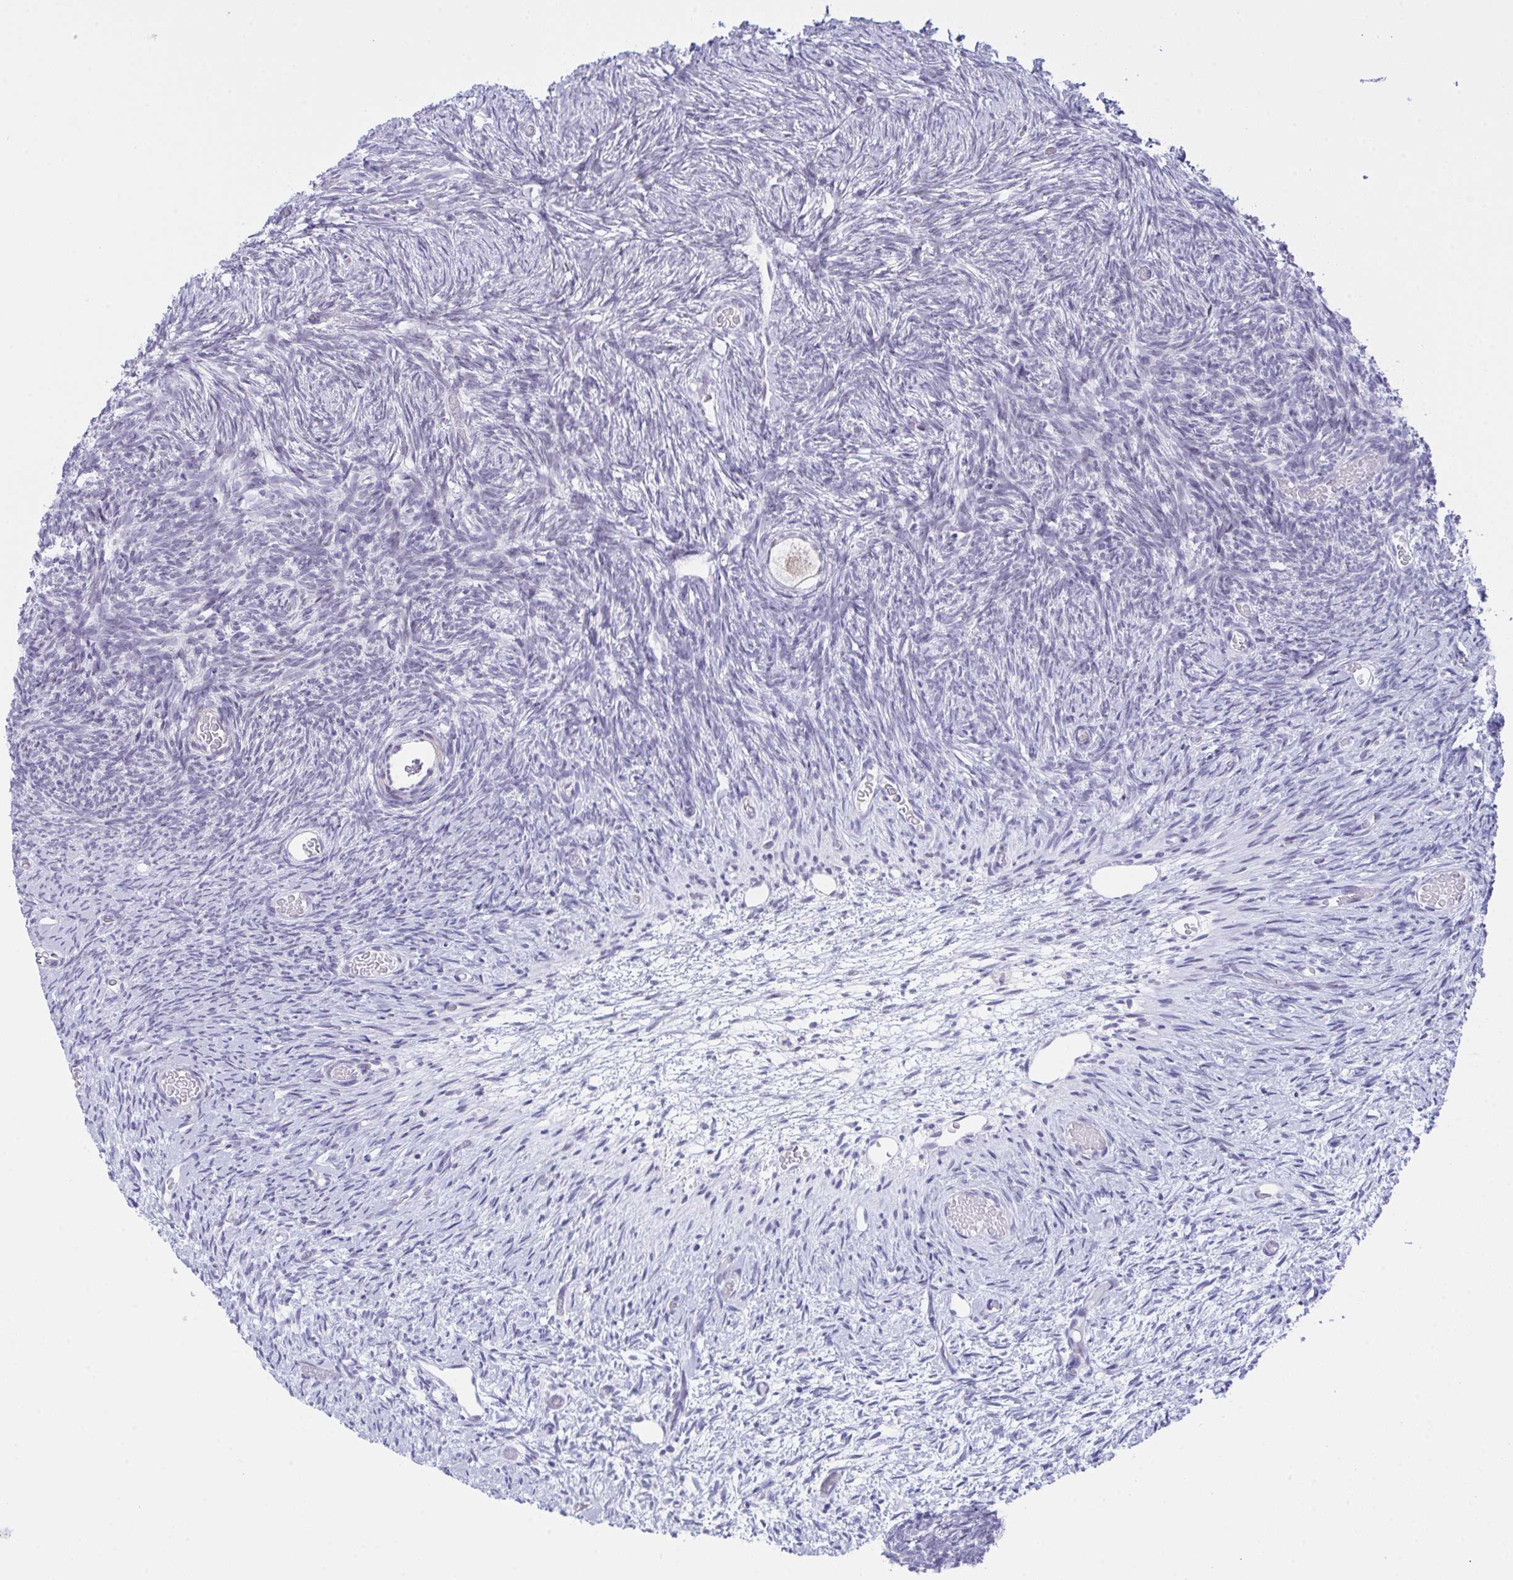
{"staining": {"intensity": "negative", "quantity": "none", "location": "none"}, "tissue": "ovary", "cell_type": "Follicle cells", "image_type": "normal", "snomed": [{"axis": "morphology", "description": "Normal tissue, NOS"}, {"axis": "topography", "description": "Ovary"}], "caption": "DAB (3,3'-diaminobenzidine) immunohistochemical staining of normal ovary reveals no significant positivity in follicle cells. Nuclei are stained in blue.", "gene": "FBXL22", "patient": {"sex": "female", "age": 39}}